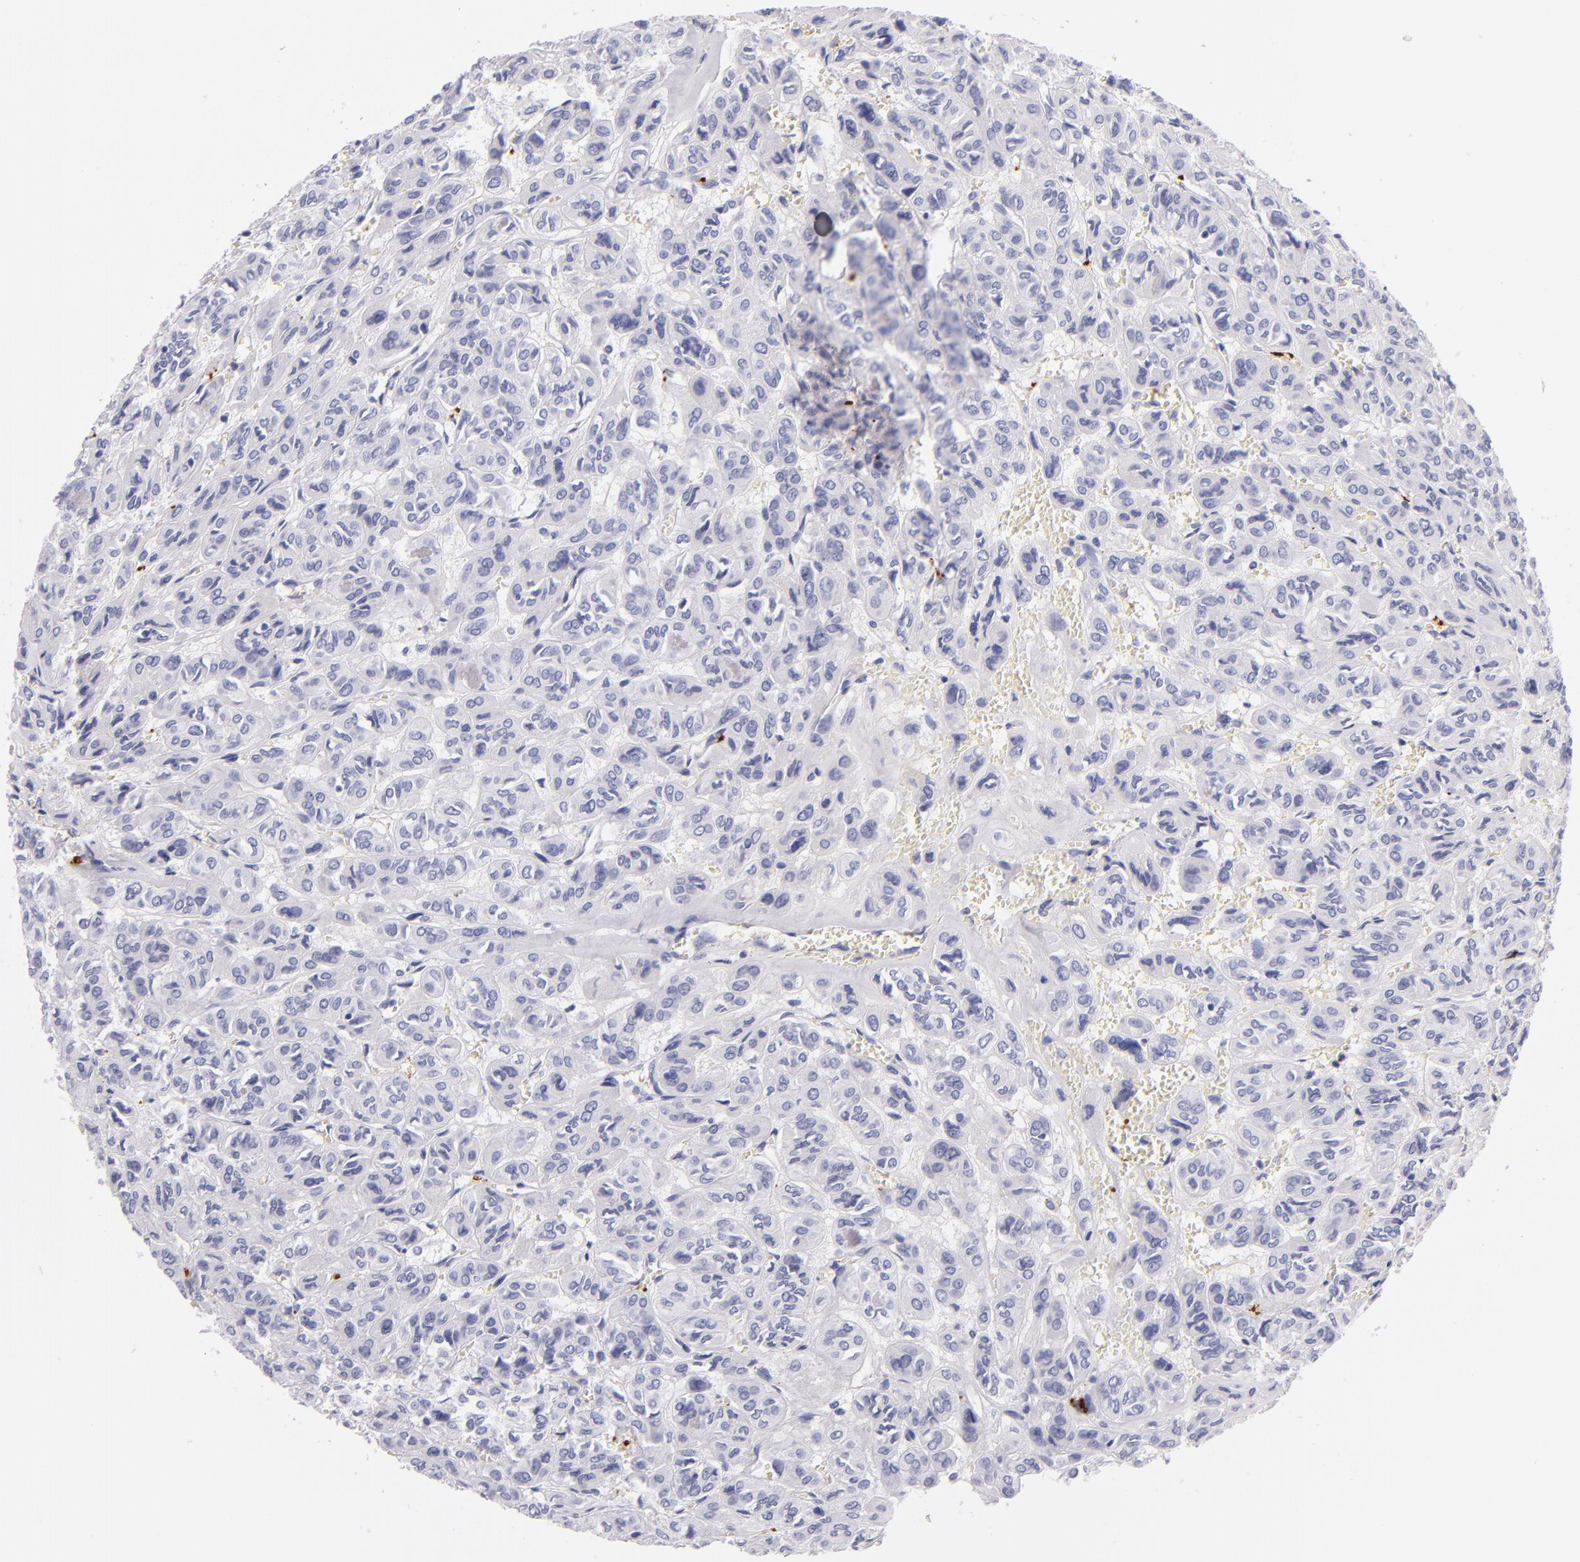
{"staining": {"intensity": "negative", "quantity": "none", "location": "none"}, "tissue": "thyroid cancer", "cell_type": "Tumor cells", "image_type": "cancer", "snomed": [{"axis": "morphology", "description": "Follicular adenoma carcinoma, NOS"}, {"axis": "topography", "description": "Thyroid gland"}], "caption": "Immunohistochemical staining of thyroid follicular adenoma carcinoma shows no significant staining in tumor cells.", "gene": "GP1BA", "patient": {"sex": "female", "age": 71}}